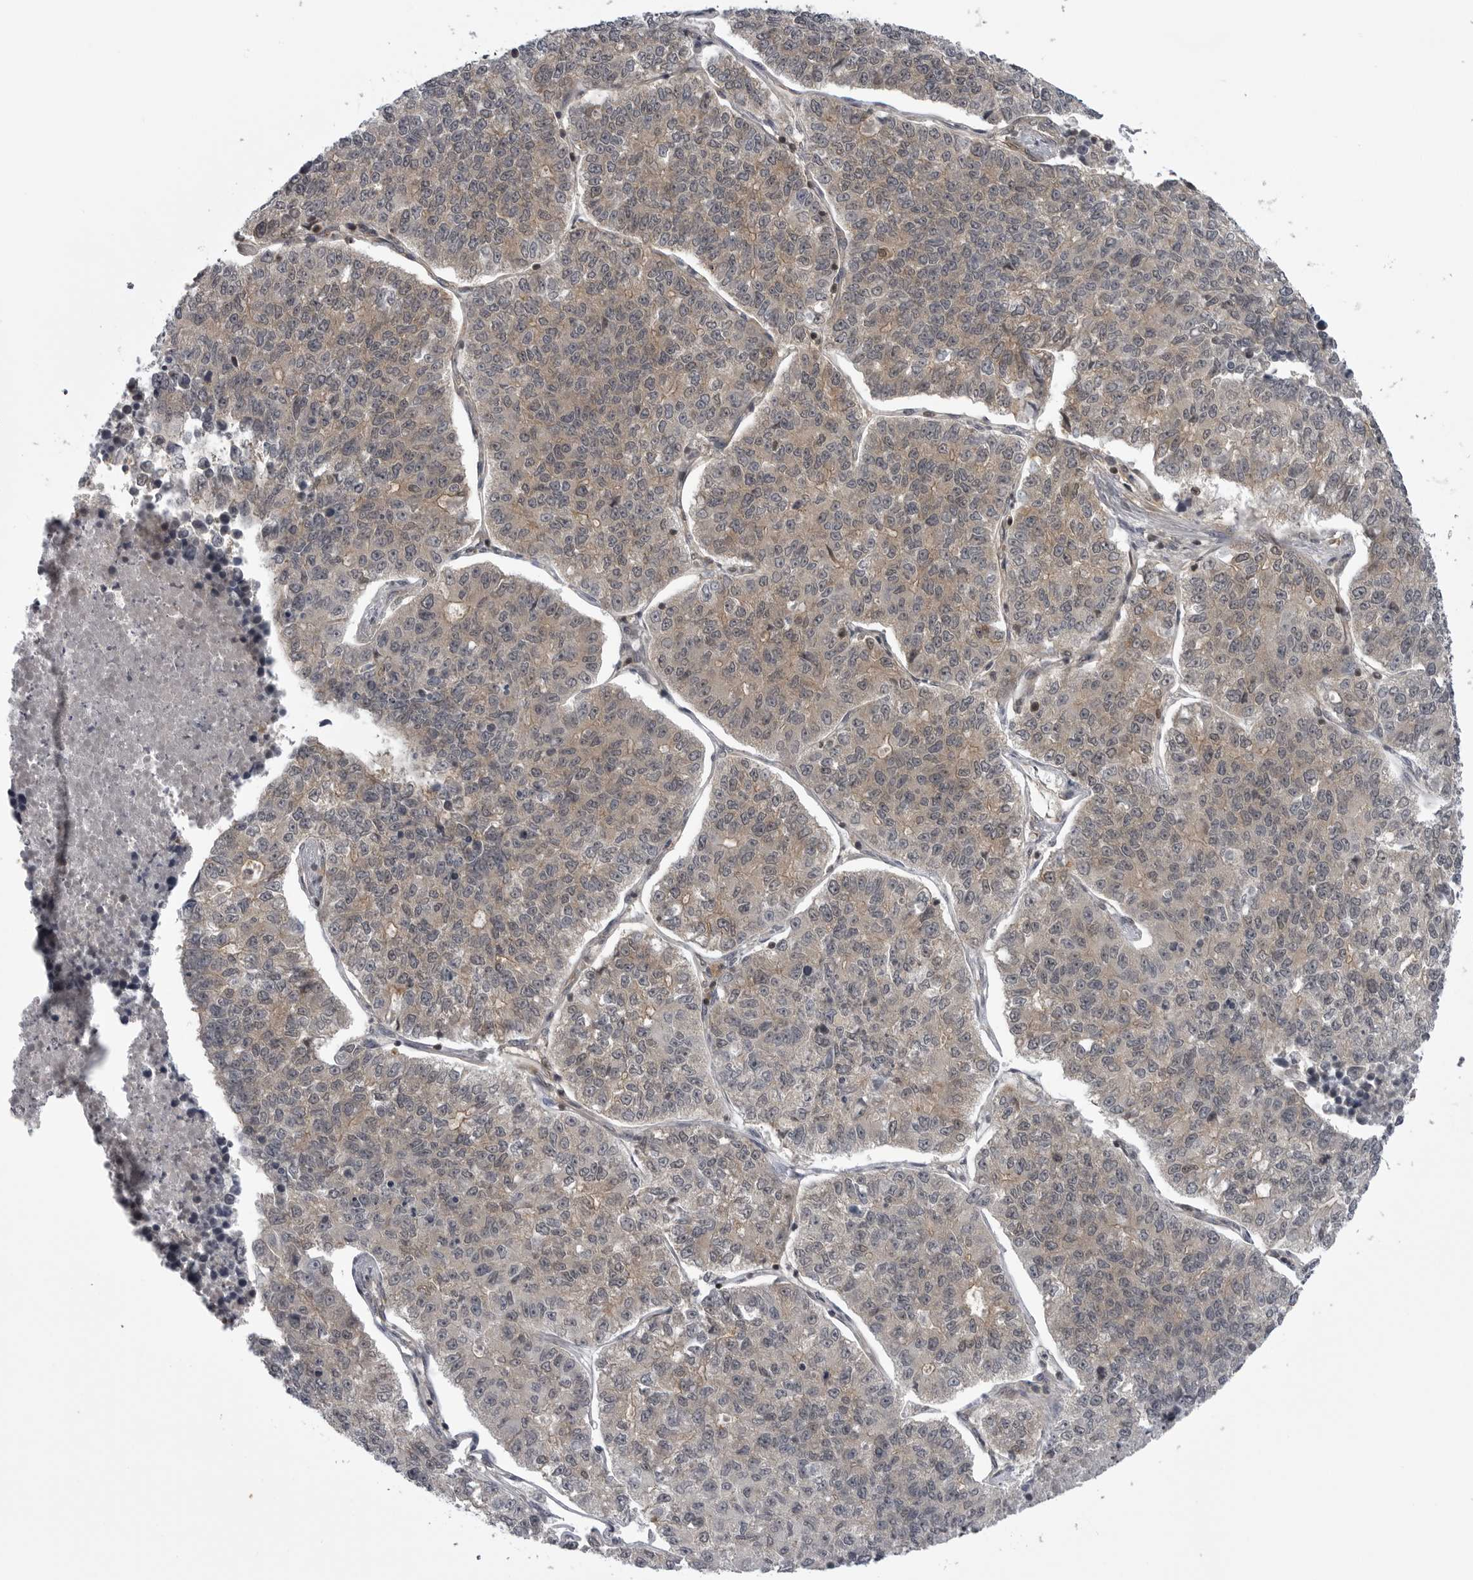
{"staining": {"intensity": "moderate", "quantity": "25%-75%", "location": "cytoplasmic/membranous"}, "tissue": "lung cancer", "cell_type": "Tumor cells", "image_type": "cancer", "snomed": [{"axis": "morphology", "description": "Adenocarcinoma, NOS"}, {"axis": "topography", "description": "Lung"}], "caption": "Protein staining displays moderate cytoplasmic/membranous positivity in approximately 25%-75% of tumor cells in lung adenocarcinoma. (DAB = brown stain, brightfield microscopy at high magnification).", "gene": "STK24", "patient": {"sex": "male", "age": 49}}